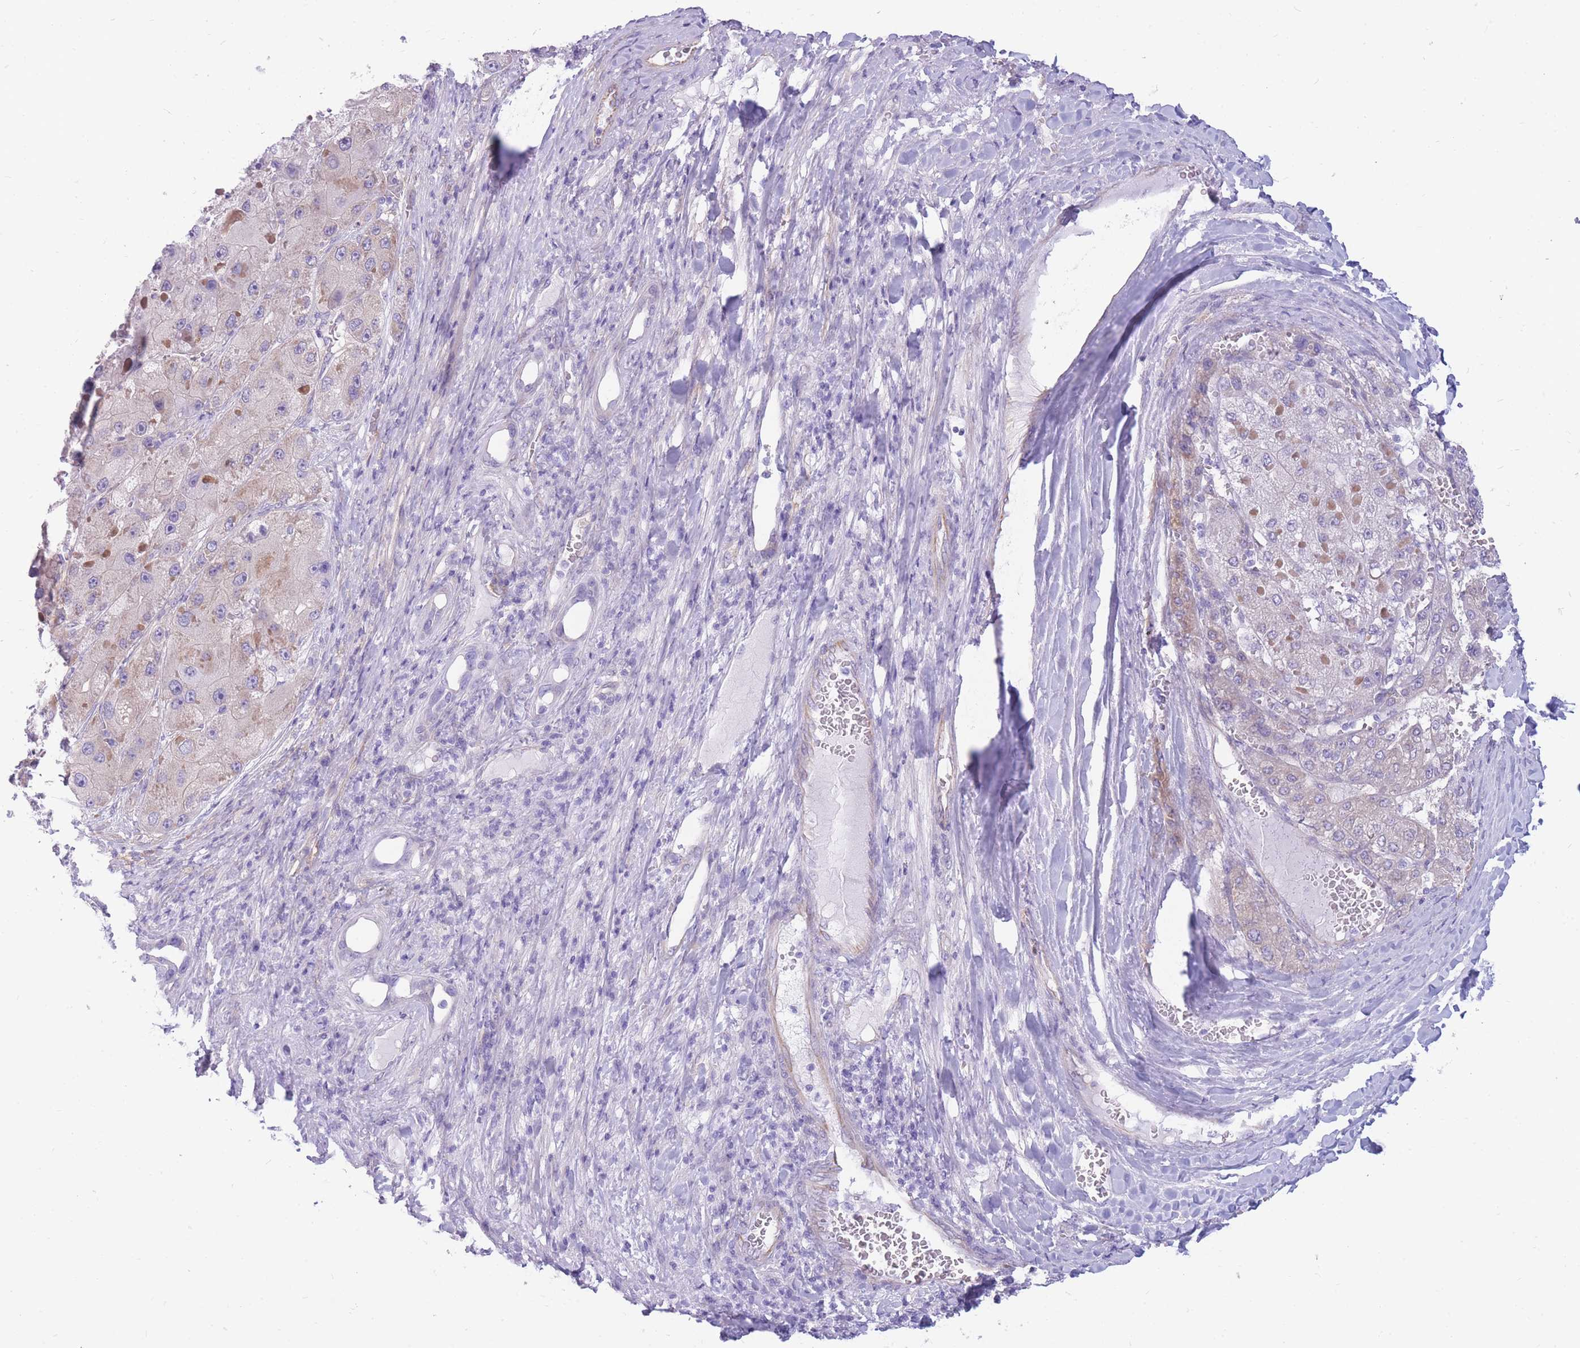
{"staining": {"intensity": "moderate", "quantity": "<25%", "location": "cytoplasmic/membranous"}, "tissue": "liver cancer", "cell_type": "Tumor cells", "image_type": "cancer", "snomed": [{"axis": "morphology", "description": "Carcinoma, Hepatocellular, NOS"}, {"axis": "topography", "description": "Liver"}], "caption": "Brown immunohistochemical staining in human liver cancer shows moderate cytoplasmic/membranous staining in about <25% of tumor cells.", "gene": "MTSS2", "patient": {"sex": "female", "age": 73}}